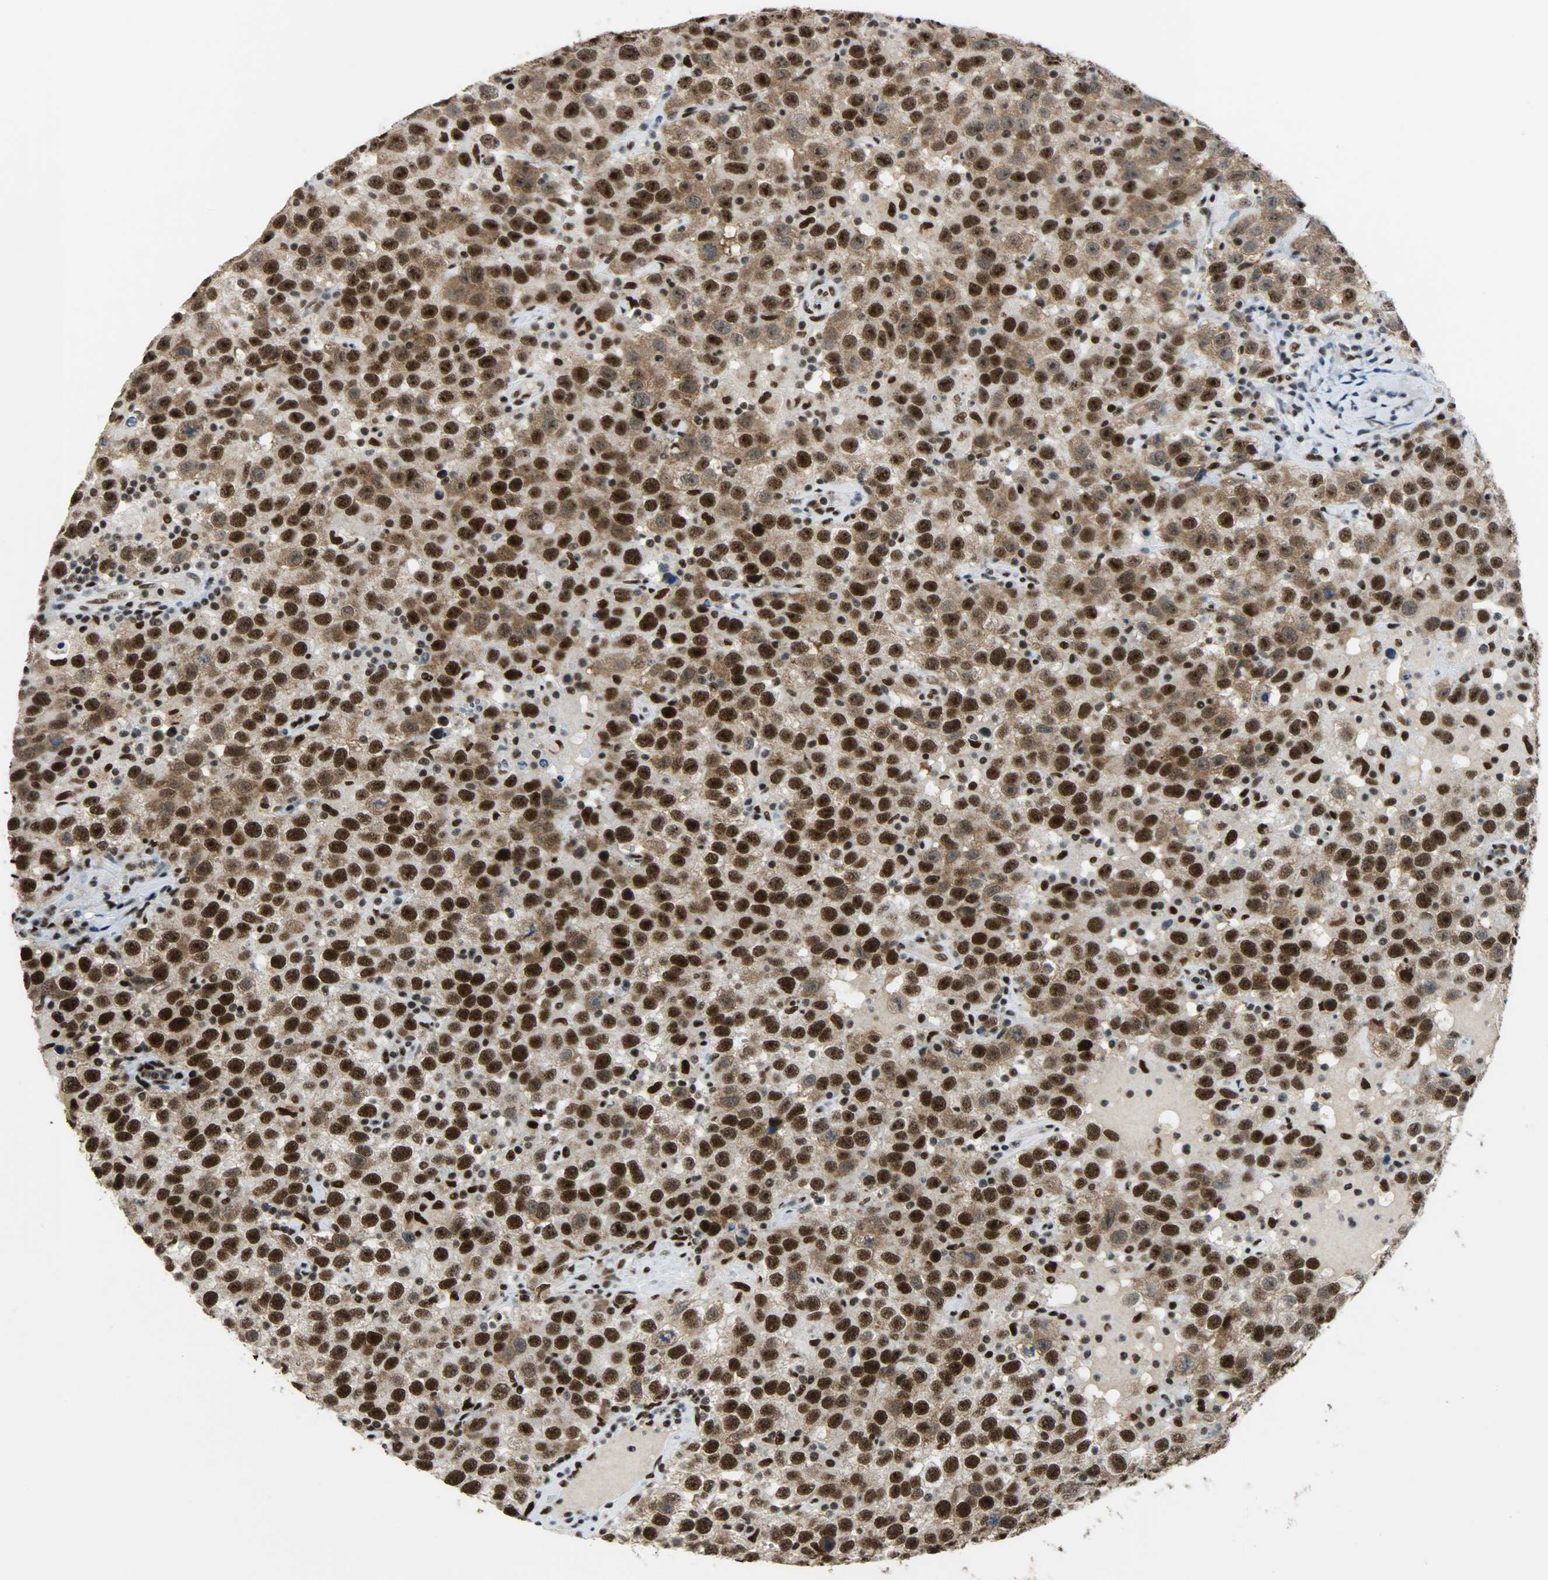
{"staining": {"intensity": "strong", "quantity": ">75%", "location": "cytoplasmic/membranous,nuclear"}, "tissue": "testis cancer", "cell_type": "Tumor cells", "image_type": "cancer", "snomed": [{"axis": "morphology", "description": "Seminoma, NOS"}, {"axis": "topography", "description": "Testis"}], "caption": "Brown immunohistochemical staining in human seminoma (testis) shows strong cytoplasmic/membranous and nuclear positivity in approximately >75% of tumor cells.", "gene": "SSB", "patient": {"sex": "male", "age": 41}}